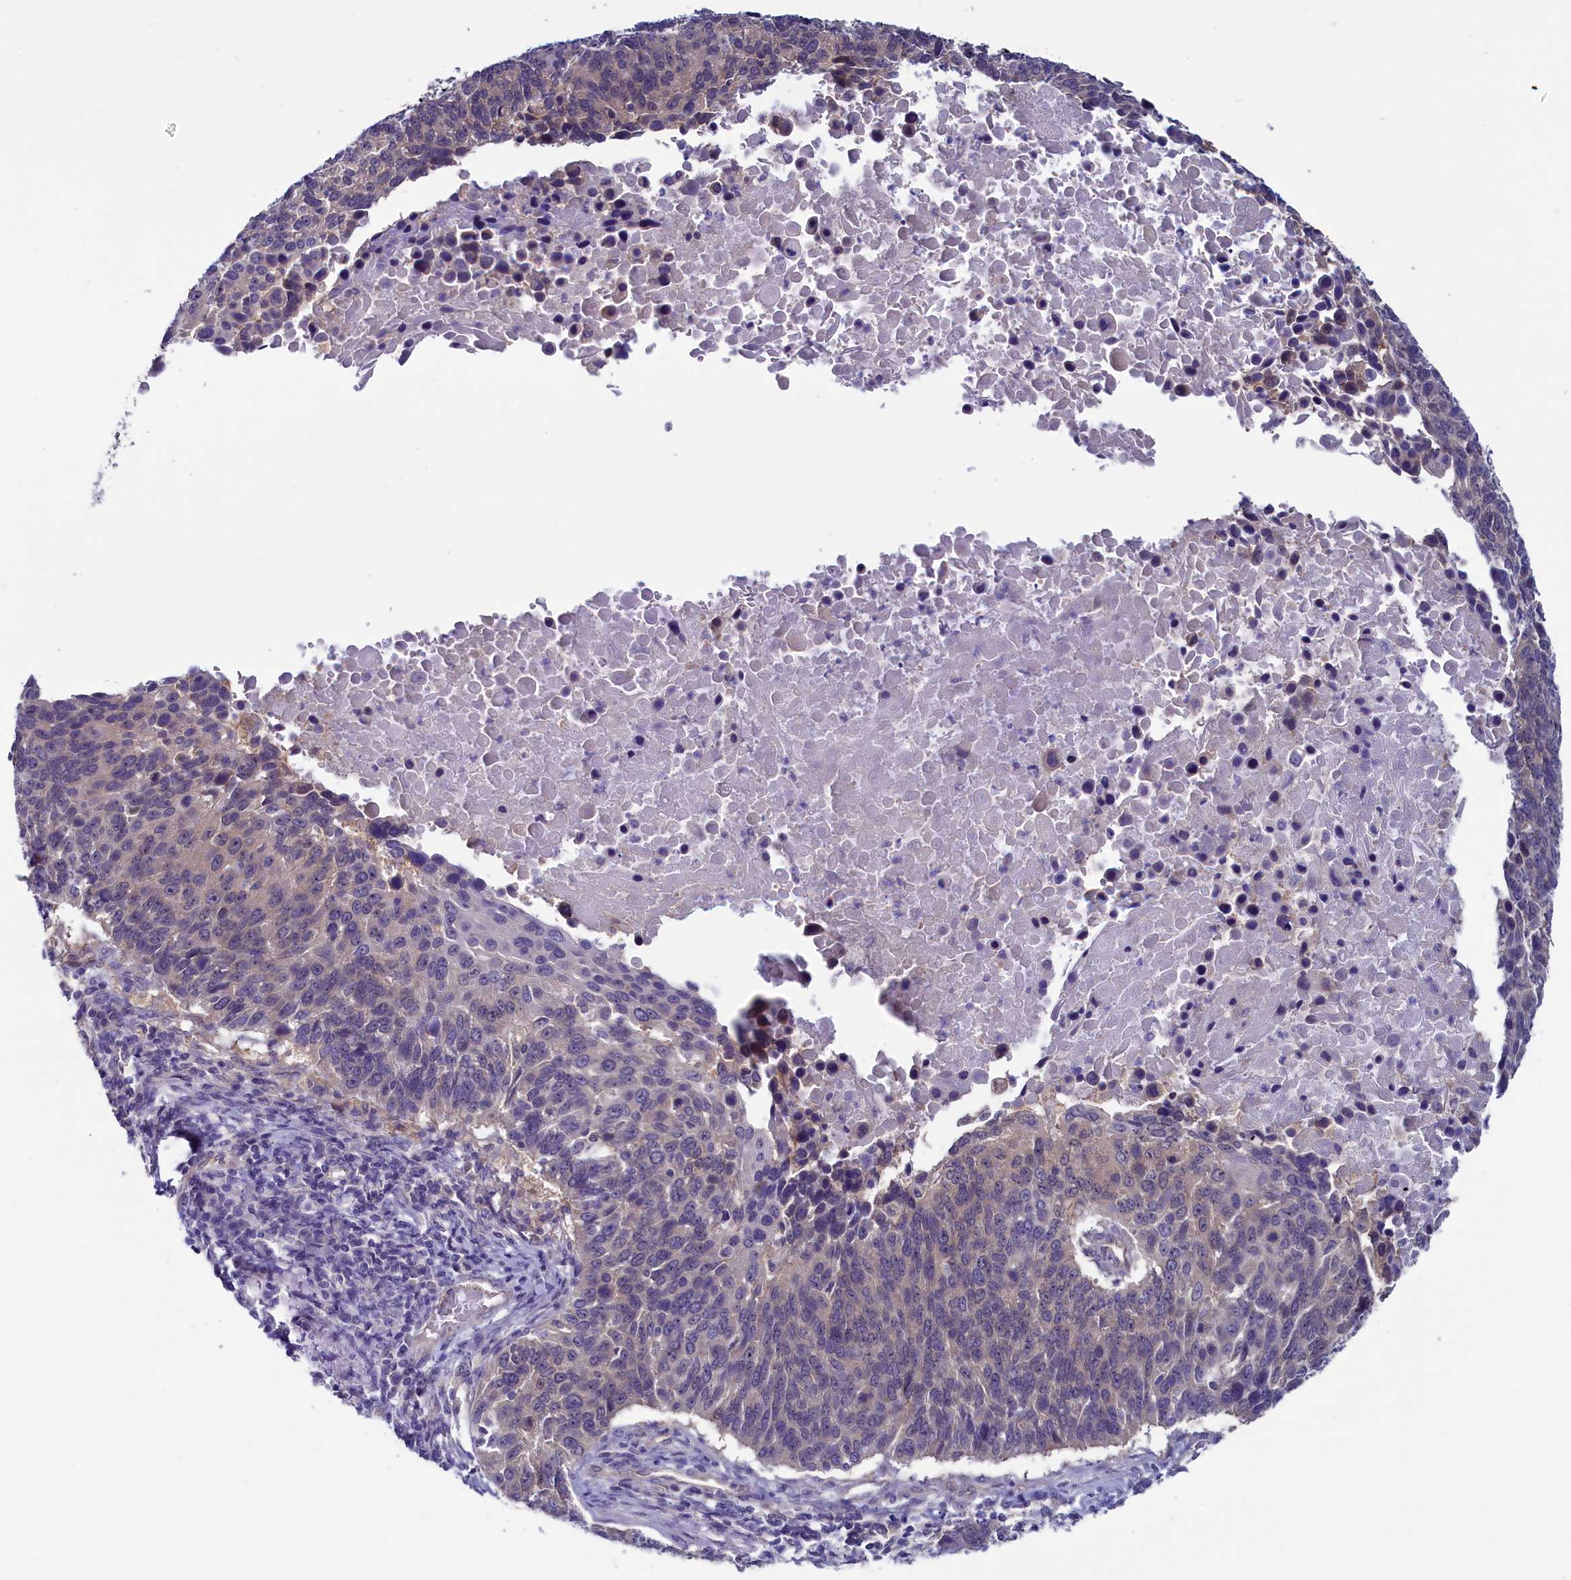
{"staining": {"intensity": "weak", "quantity": "<25%", "location": "cytoplasmic/membranous"}, "tissue": "lung cancer", "cell_type": "Tumor cells", "image_type": "cancer", "snomed": [{"axis": "morphology", "description": "Normal tissue, NOS"}, {"axis": "morphology", "description": "Squamous cell carcinoma, NOS"}, {"axis": "topography", "description": "Lymph node"}, {"axis": "topography", "description": "Lung"}], "caption": "Immunohistochemistry image of squamous cell carcinoma (lung) stained for a protein (brown), which reveals no positivity in tumor cells.", "gene": "CIAPIN1", "patient": {"sex": "male", "age": 66}}